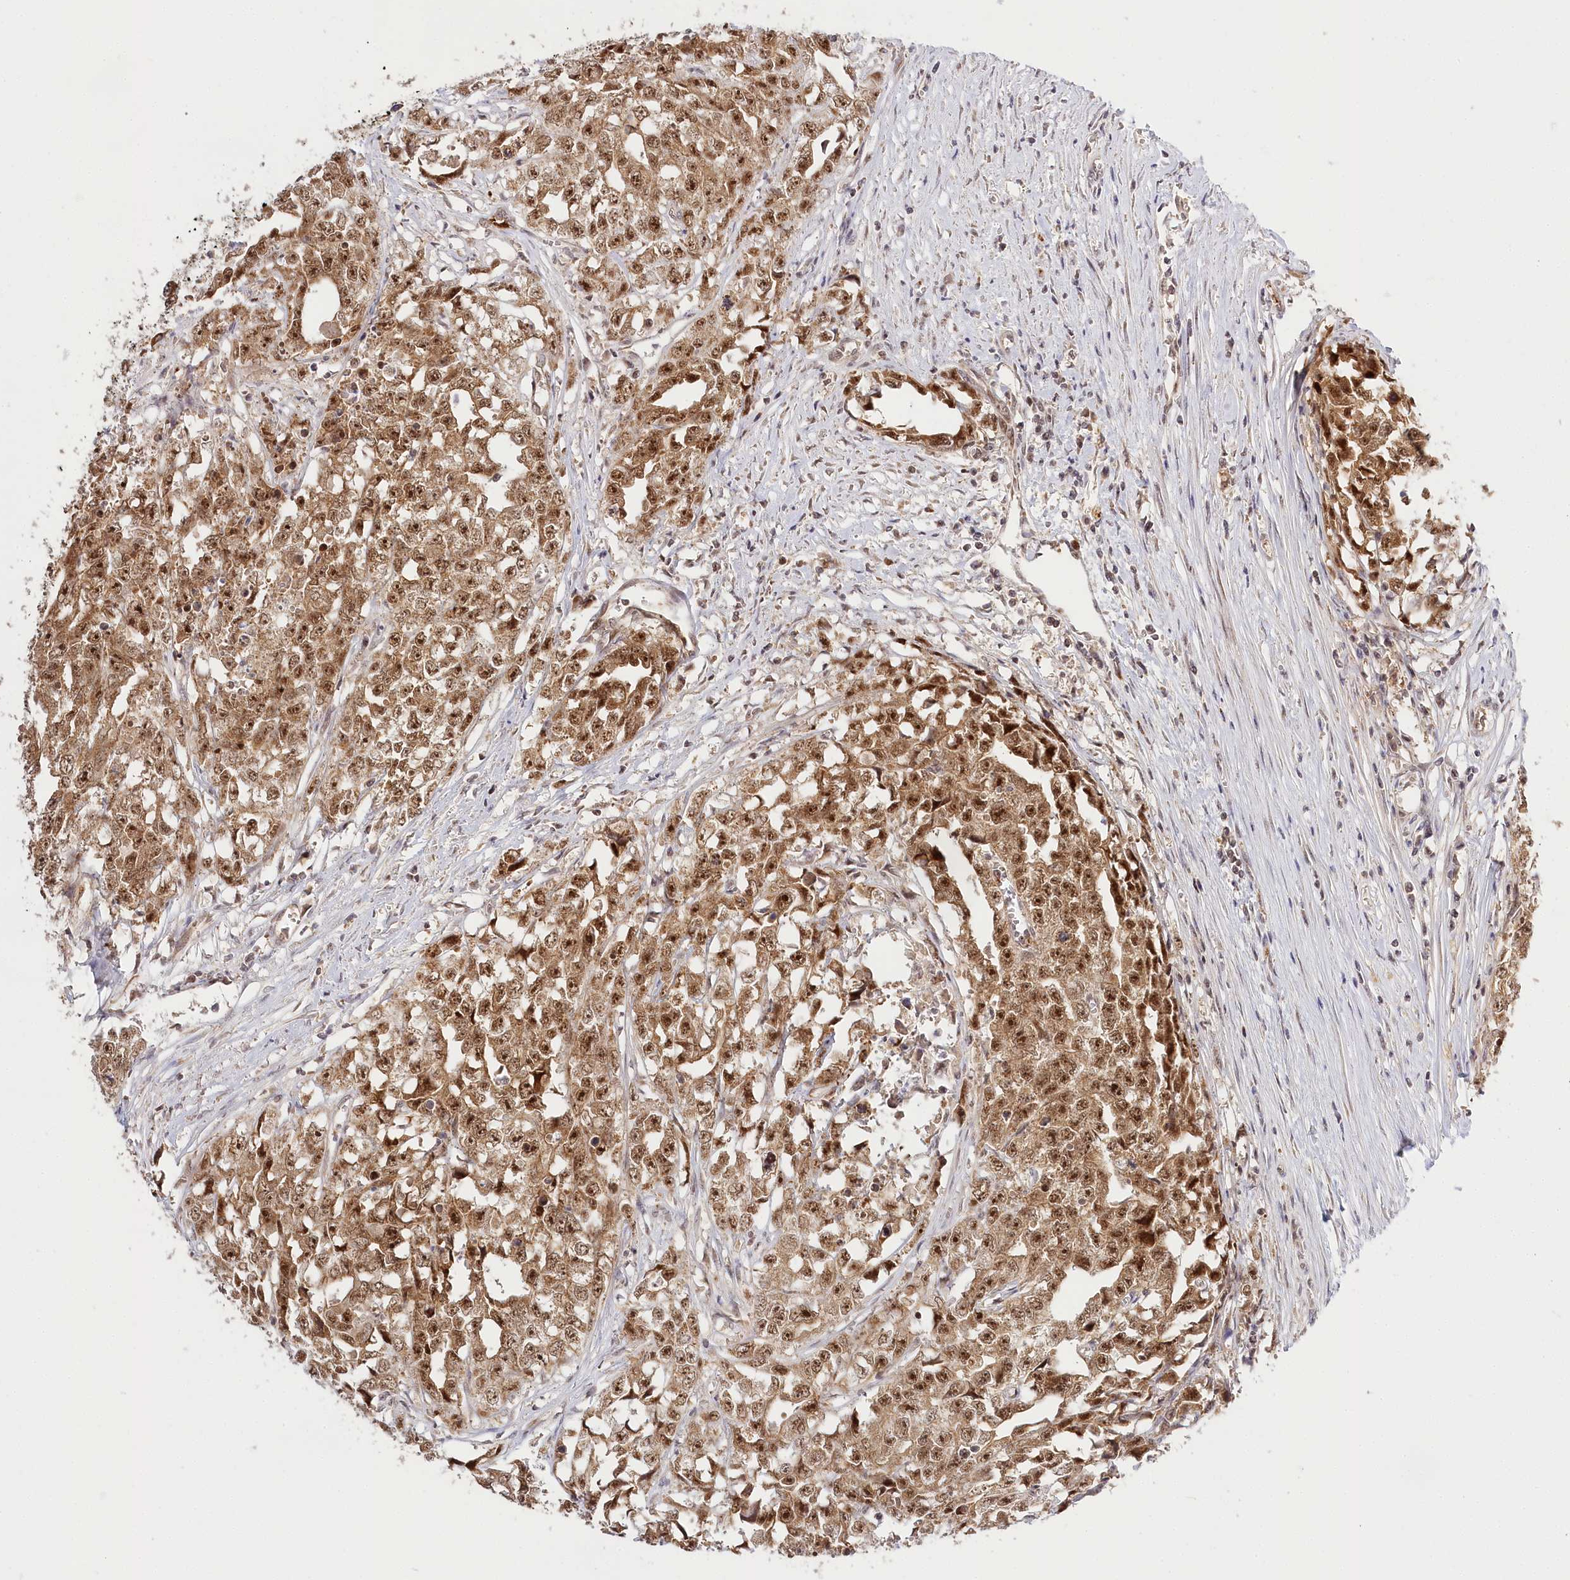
{"staining": {"intensity": "moderate", "quantity": ">75%", "location": "cytoplasmic/membranous,nuclear"}, "tissue": "testis cancer", "cell_type": "Tumor cells", "image_type": "cancer", "snomed": [{"axis": "morphology", "description": "Seminoma, NOS"}, {"axis": "morphology", "description": "Carcinoma, Embryonal, NOS"}, {"axis": "topography", "description": "Testis"}], "caption": "Protein staining of embryonal carcinoma (testis) tissue reveals moderate cytoplasmic/membranous and nuclear expression in about >75% of tumor cells.", "gene": "RTN4IP1", "patient": {"sex": "male", "age": 43}}